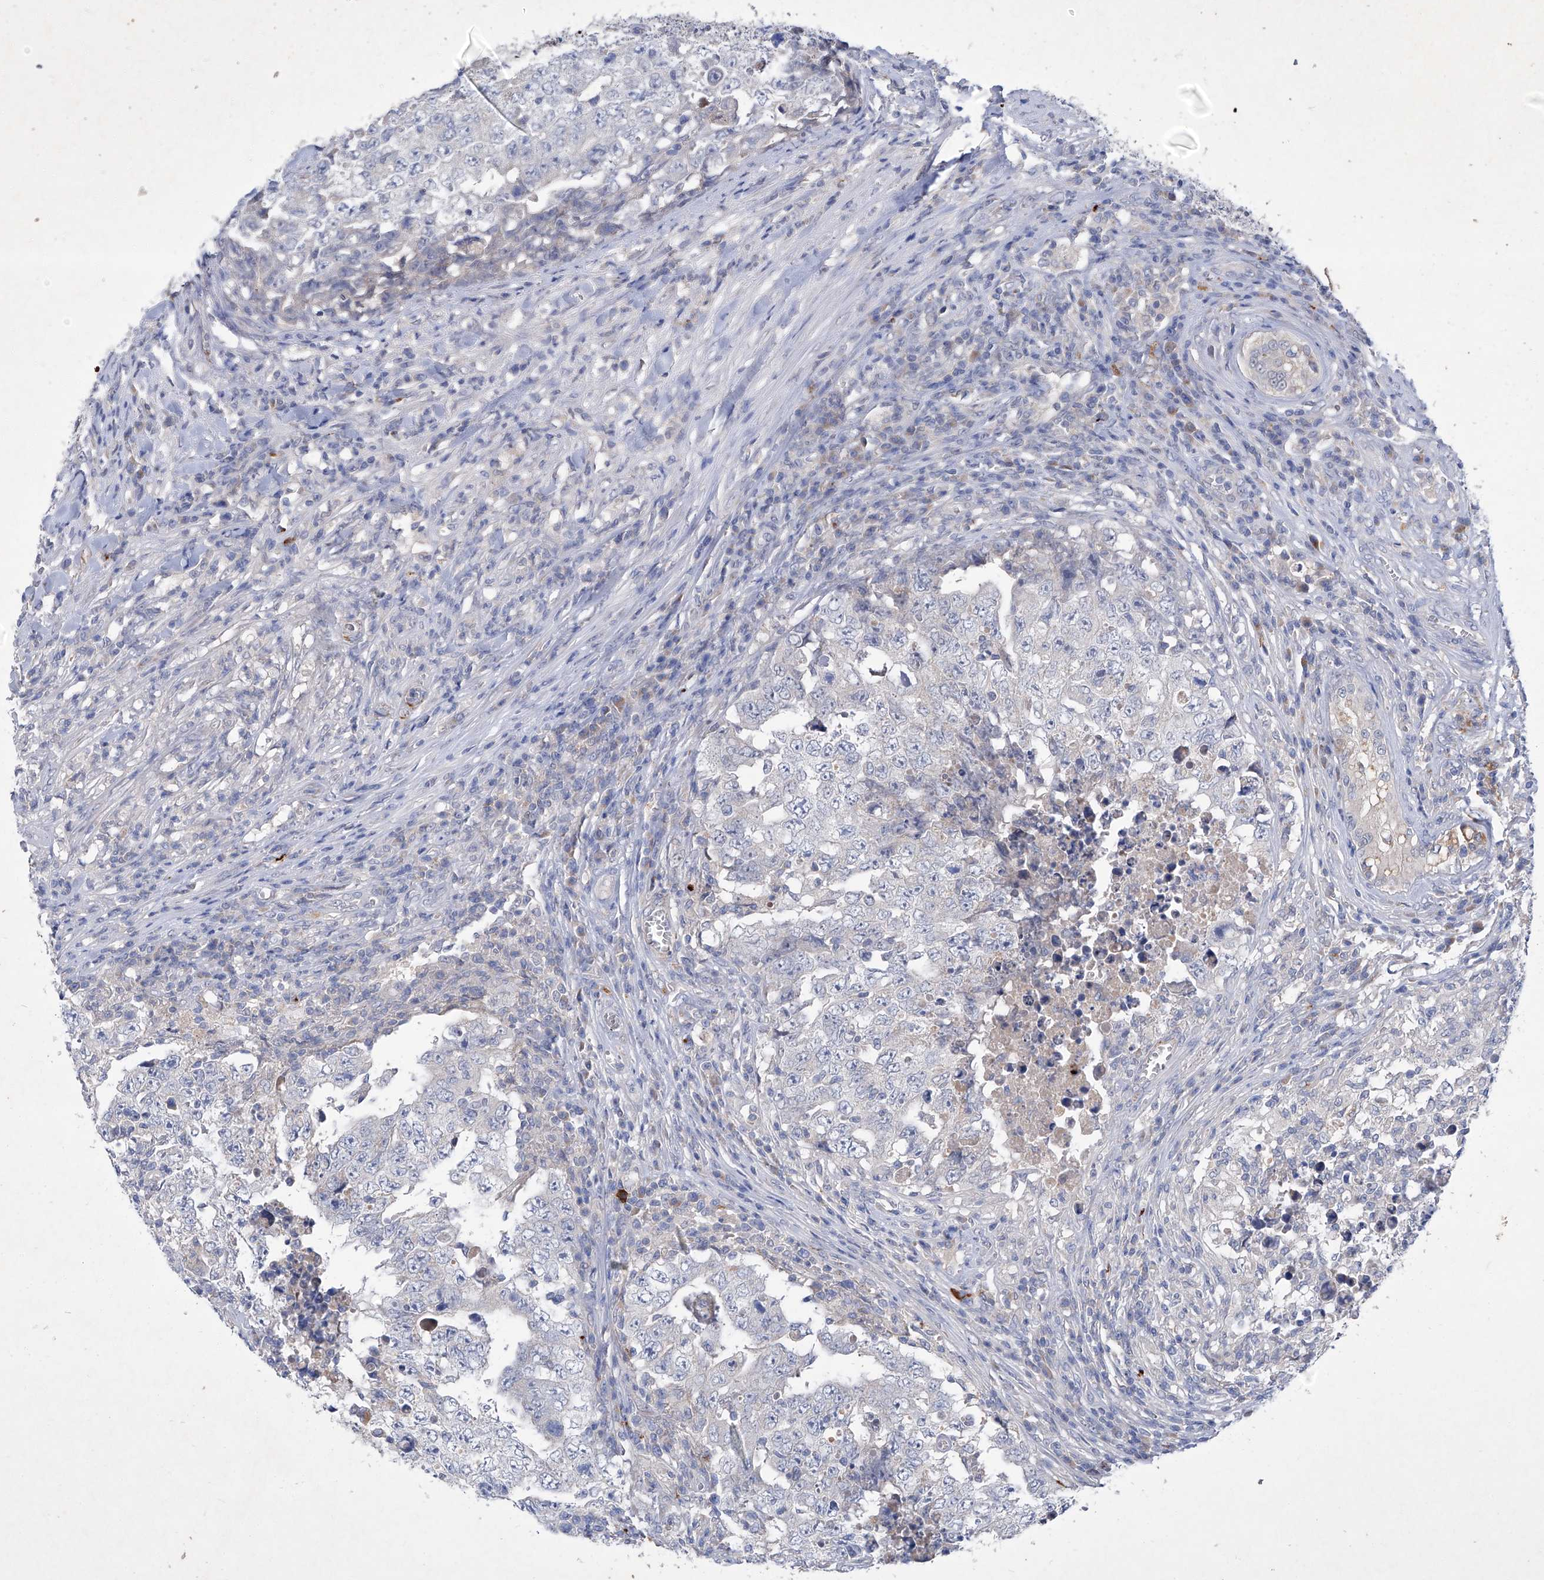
{"staining": {"intensity": "negative", "quantity": "none", "location": "none"}, "tissue": "testis cancer", "cell_type": "Tumor cells", "image_type": "cancer", "snomed": [{"axis": "morphology", "description": "Carcinoma, Embryonal, NOS"}, {"axis": "topography", "description": "Testis"}], "caption": "Tumor cells show no significant protein staining in testis embryonal carcinoma.", "gene": "SBK2", "patient": {"sex": "male", "age": 26}}